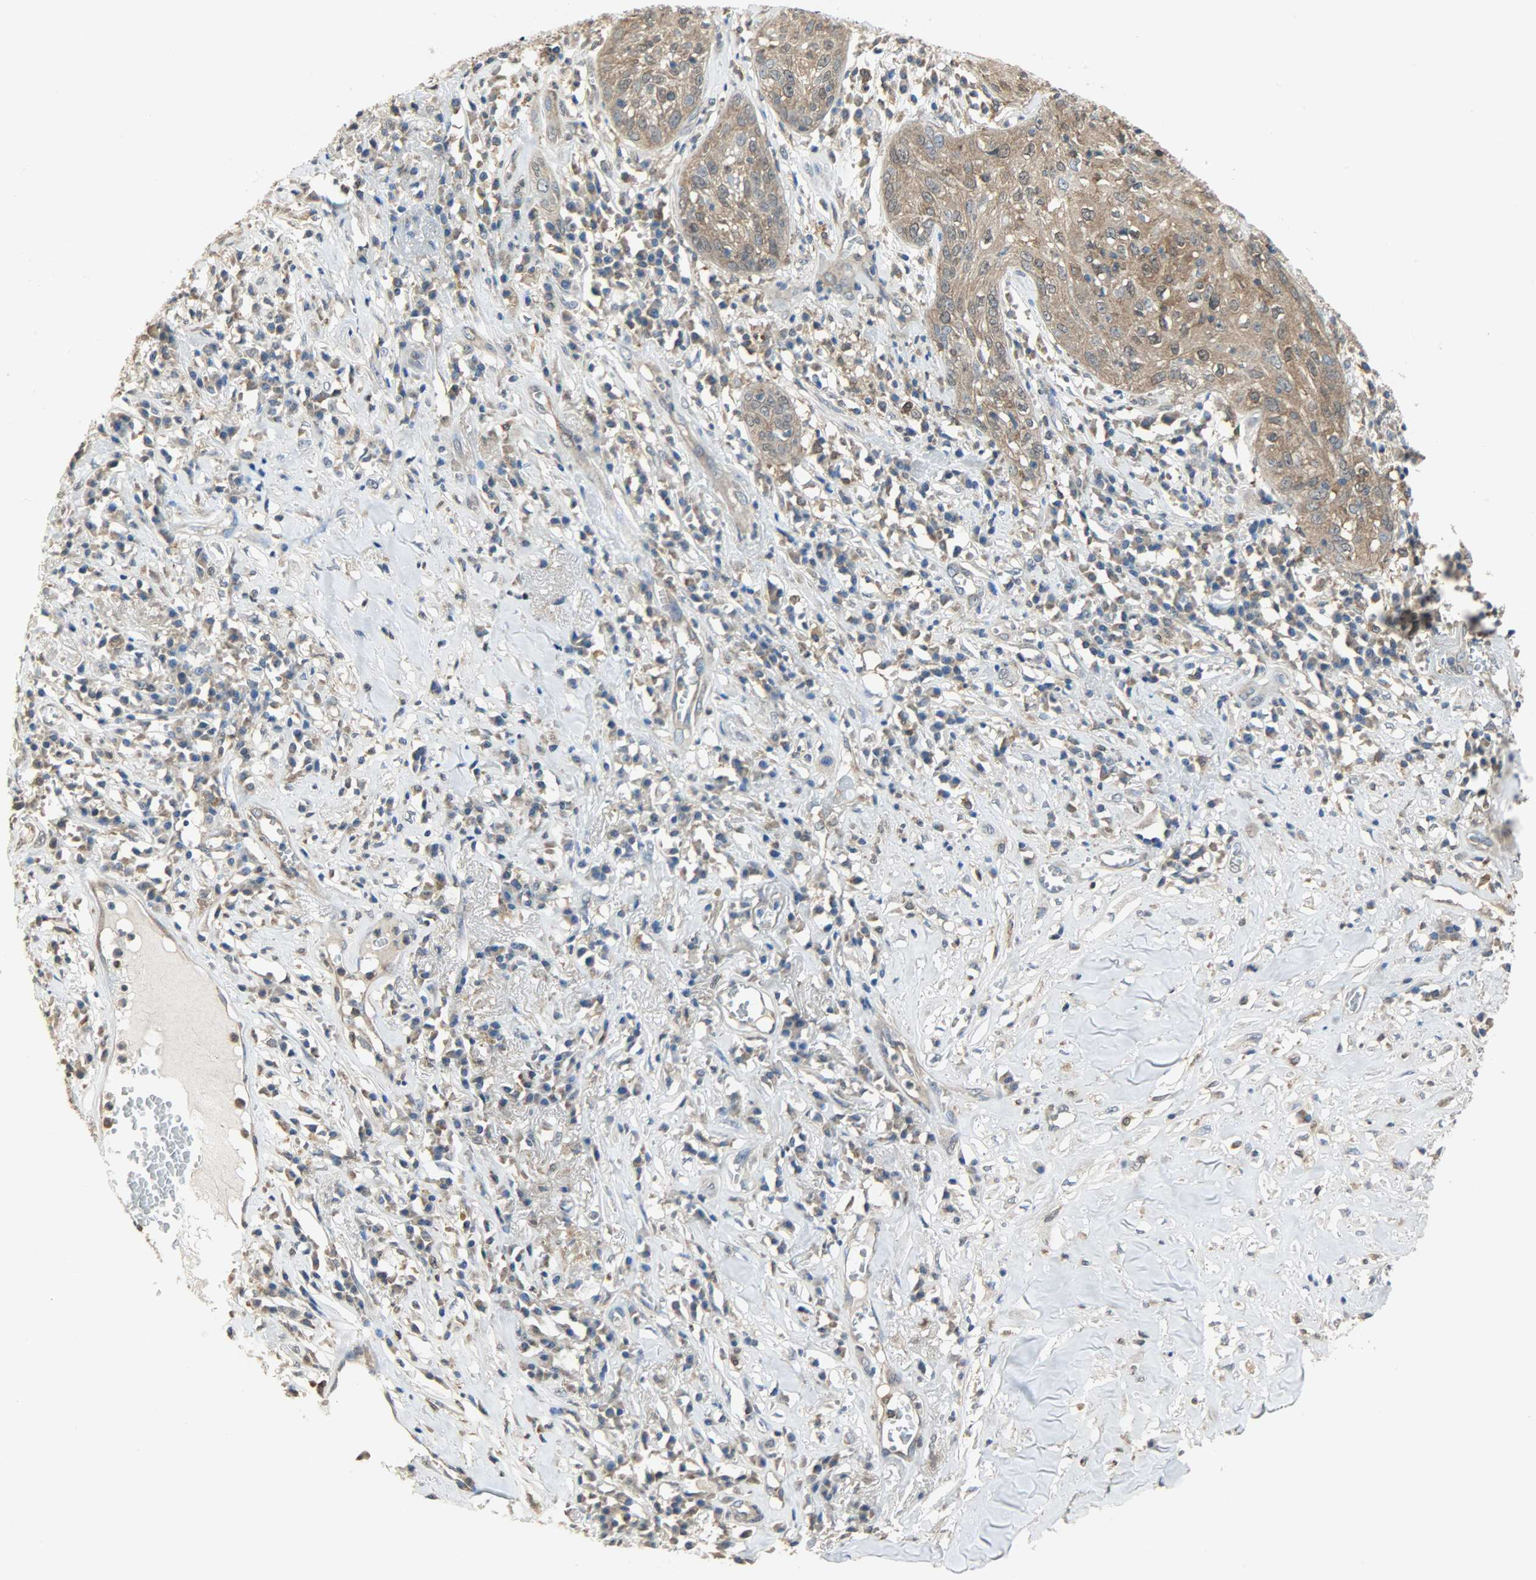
{"staining": {"intensity": "moderate", "quantity": ">75%", "location": "cytoplasmic/membranous,nuclear"}, "tissue": "skin cancer", "cell_type": "Tumor cells", "image_type": "cancer", "snomed": [{"axis": "morphology", "description": "Squamous cell carcinoma, NOS"}, {"axis": "topography", "description": "Skin"}], "caption": "Protein expression analysis of human skin cancer reveals moderate cytoplasmic/membranous and nuclear positivity in about >75% of tumor cells.", "gene": "TRIM21", "patient": {"sex": "male", "age": 65}}